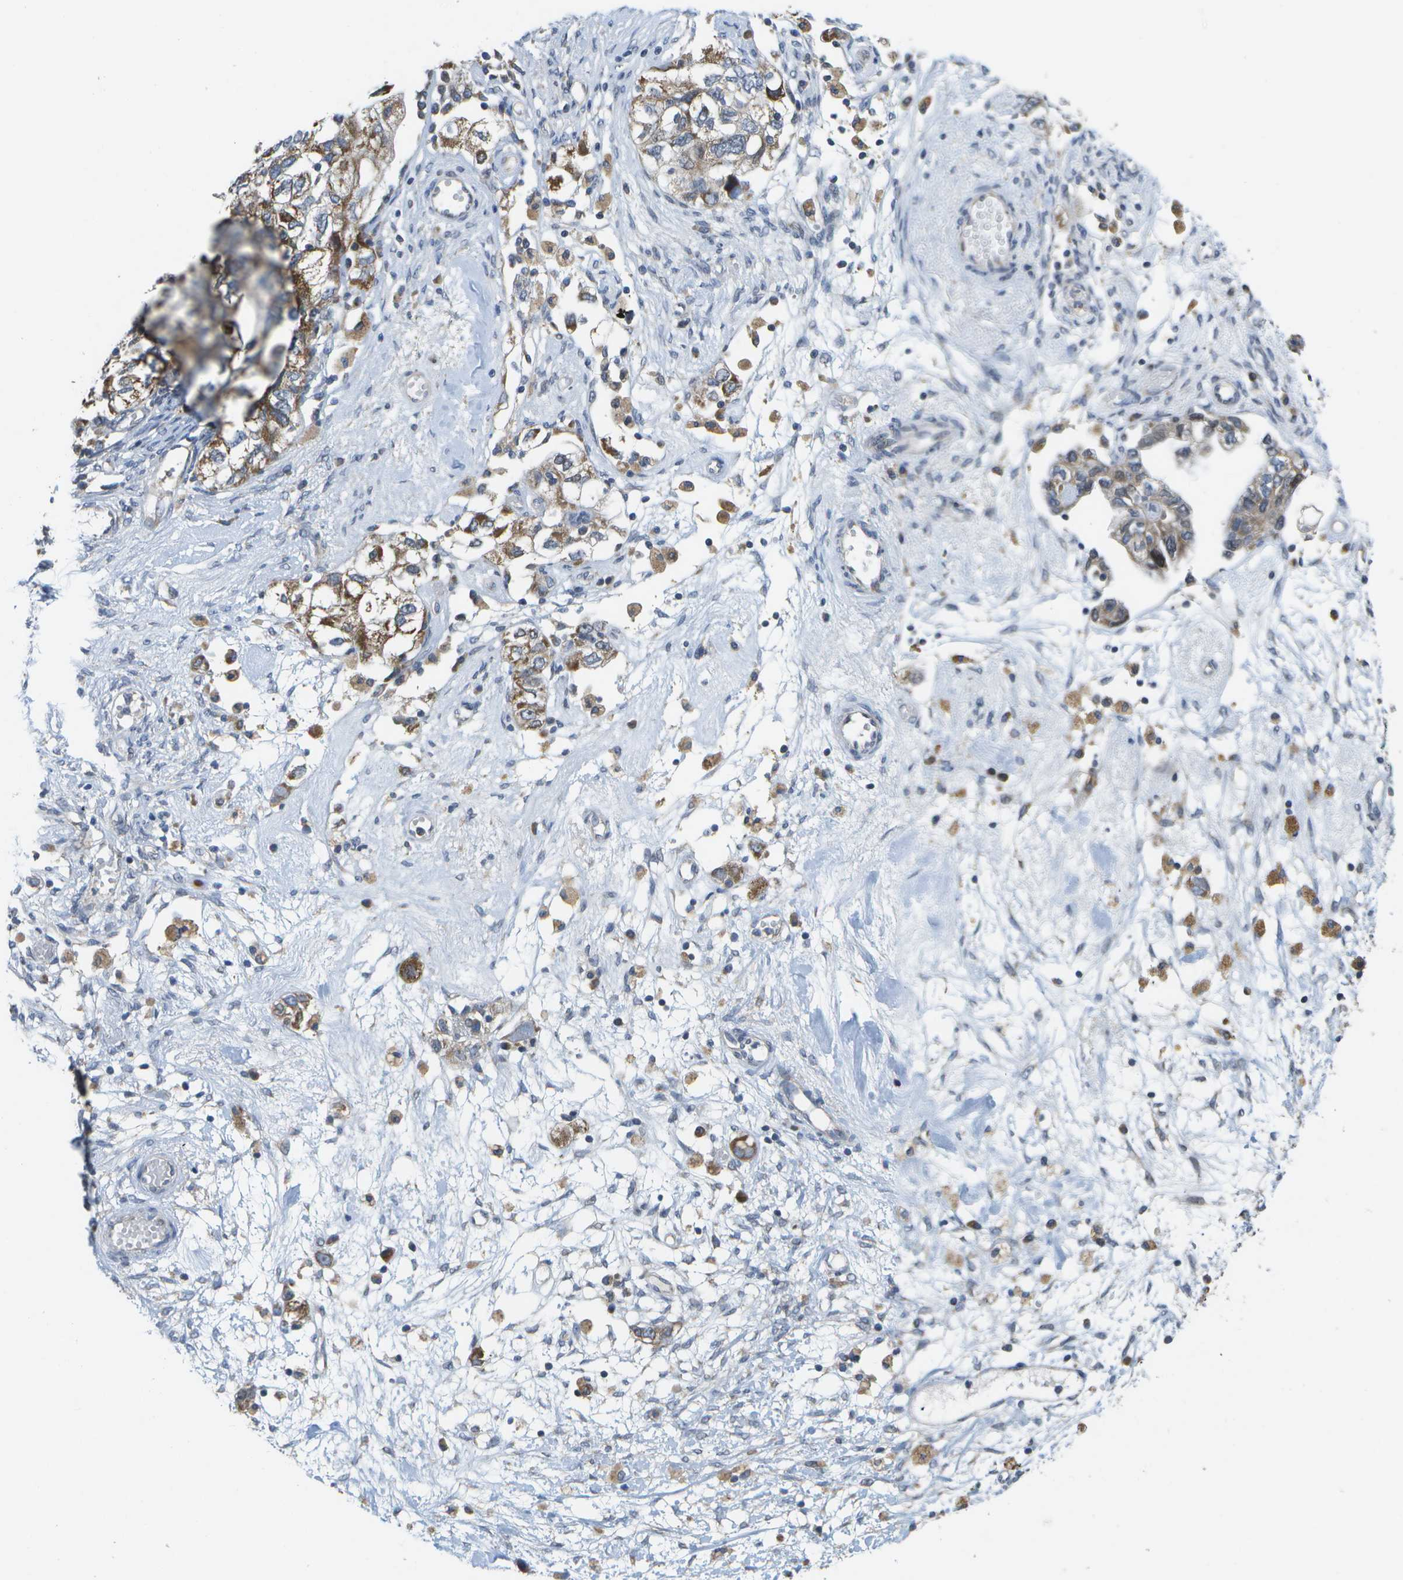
{"staining": {"intensity": "weak", "quantity": ">75%", "location": "cytoplasmic/membranous,nuclear"}, "tissue": "ovarian cancer", "cell_type": "Tumor cells", "image_type": "cancer", "snomed": [{"axis": "morphology", "description": "Carcinoma, NOS"}, {"axis": "morphology", "description": "Cystadenocarcinoma, serous, NOS"}, {"axis": "topography", "description": "Ovary"}], "caption": "Human carcinoma (ovarian) stained with a brown dye reveals weak cytoplasmic/membranous and nuclear positive staining in approximately >75% of tumor cells.", "gene": "HADHA", "patient": {"sex": "female", "age": 69}}